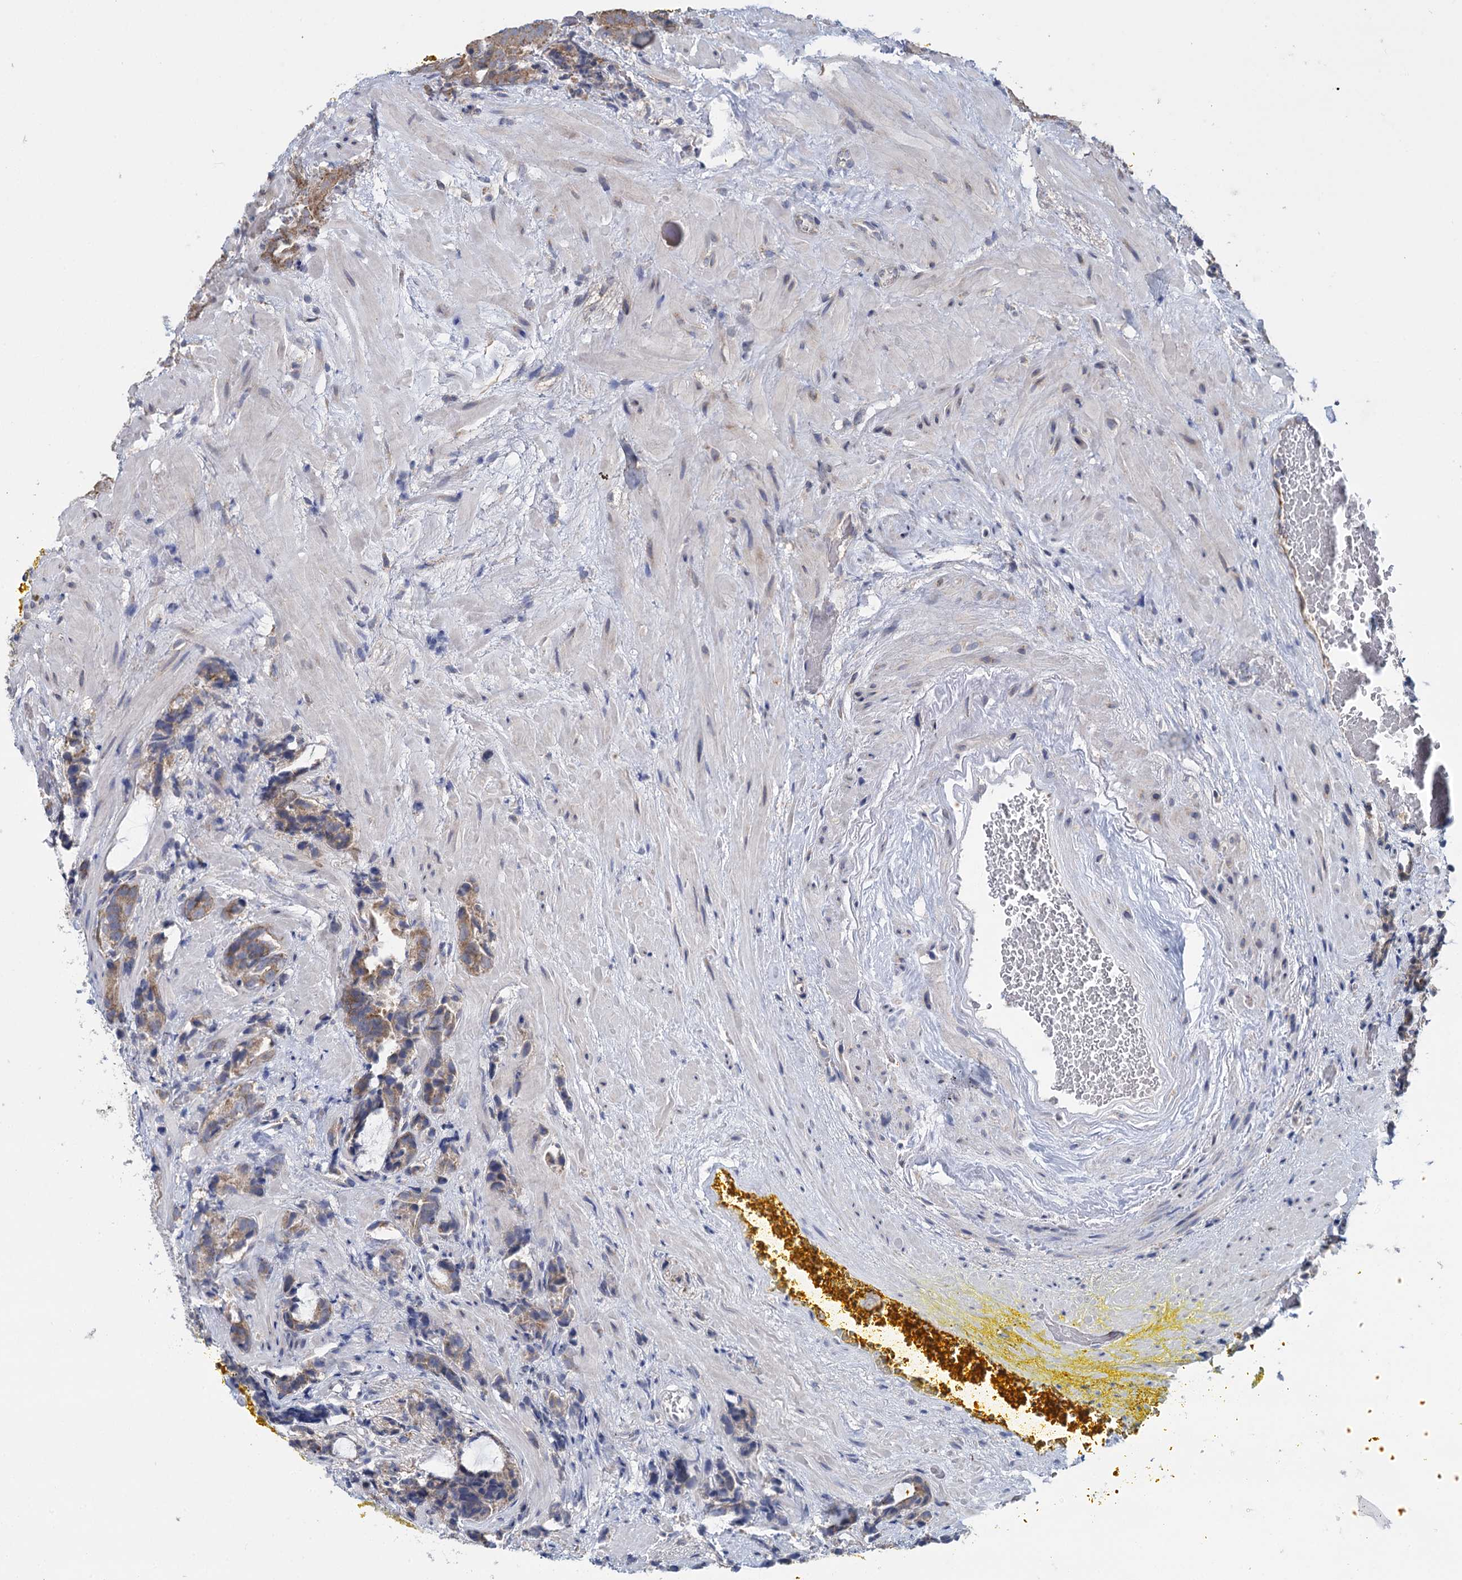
{"staining": {"intensity": "moderate", "quantity": ">75%", "location": "cytoplasmic/membranous"}, "tissue": "prostate cancer", "cell_type": "Tumor cells", "image_type": "cancer", "snomed": [{"axis": "morphology", "description": "Adenocarcinoma, High grade"}, {"axis": "topography", "description": "Prostate and seminal vesicle, NOS"}], "caption": "Immunohistochemistry (IHC) micrograph of neoplastic tissue: human prostate cancer (adenocarcinoma (high-grade)) stained using IHC demonstrates medium levels of moderate protein expression localized specifically in the cytoplasmic/membranous of tumor cells, appearing as a cytoplasmic/membranous brown color.", "gene": "GSTM2", "patient": {"sex": "male", "age": 67}}